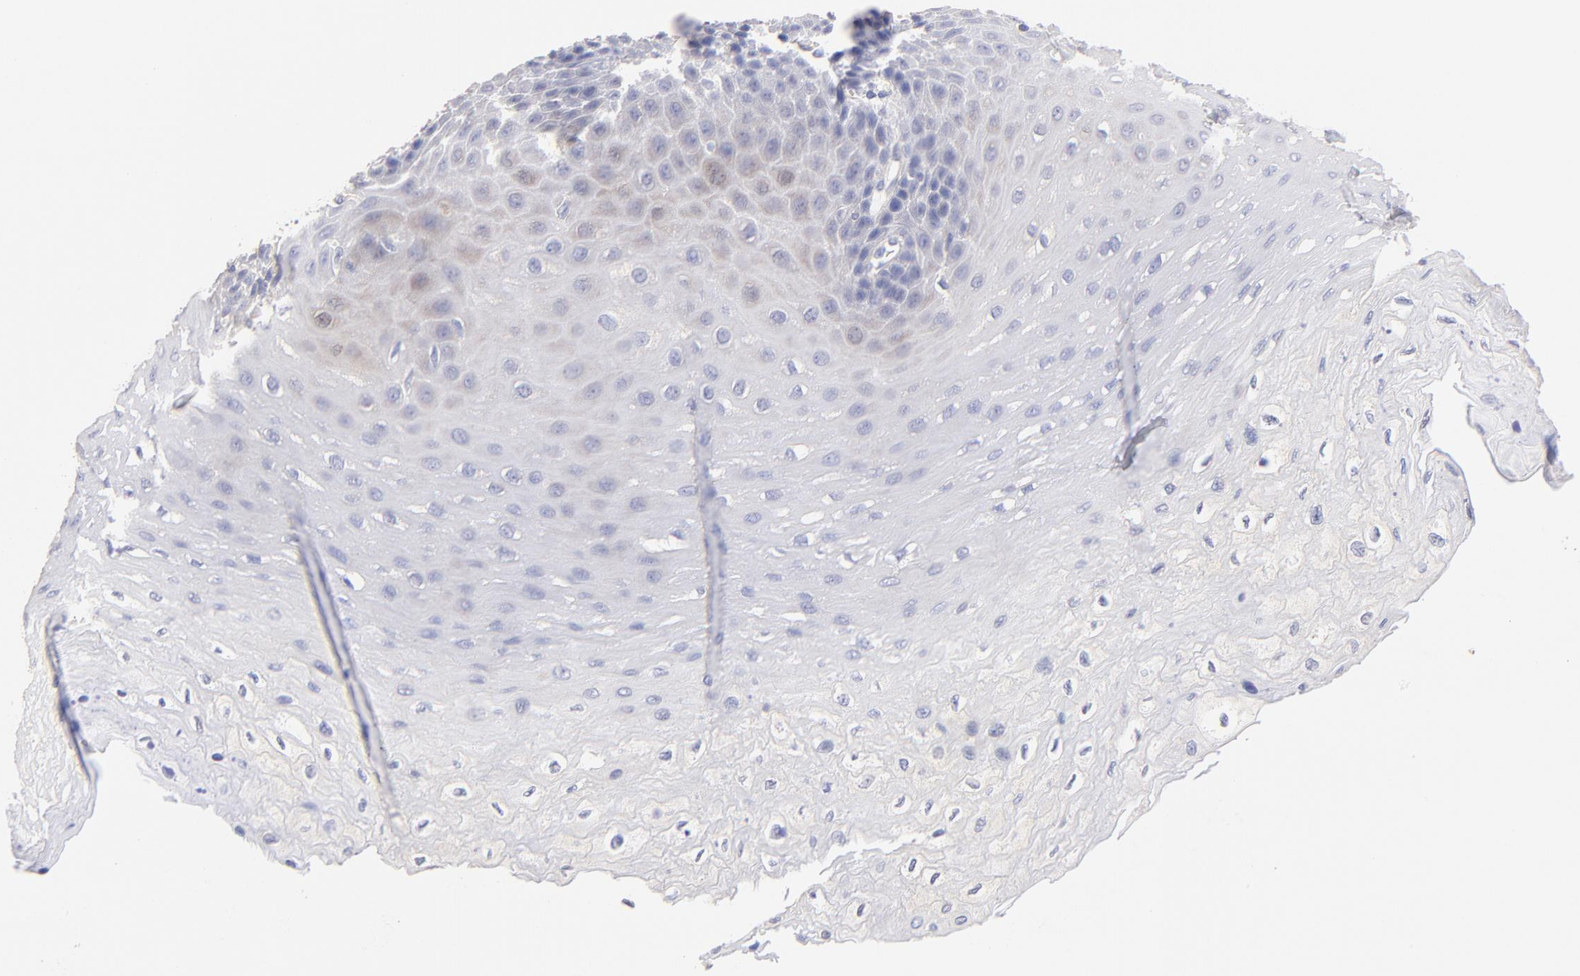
{"staining": {"intensity": "weak", "quantity": "<25%", "location": "cytoplasmic/membranous"}, "tissue": "esophagus", "cell_type": "Squamous epithelial cells", "image_type": "normal", "snomed": [{"axis": "morphology", "description": "Normal tissue, NOS"}, {"axis": "topography", "description": "Esophagus"}], "caption": "High power microscopy micrograph of an immunohistochemistry (IHC) image of normal esophagus, revealing no significant staining in squamous epithelial cells.", "gene": "ACTRT1", "patient": {"sex": "female", "age": 72}}